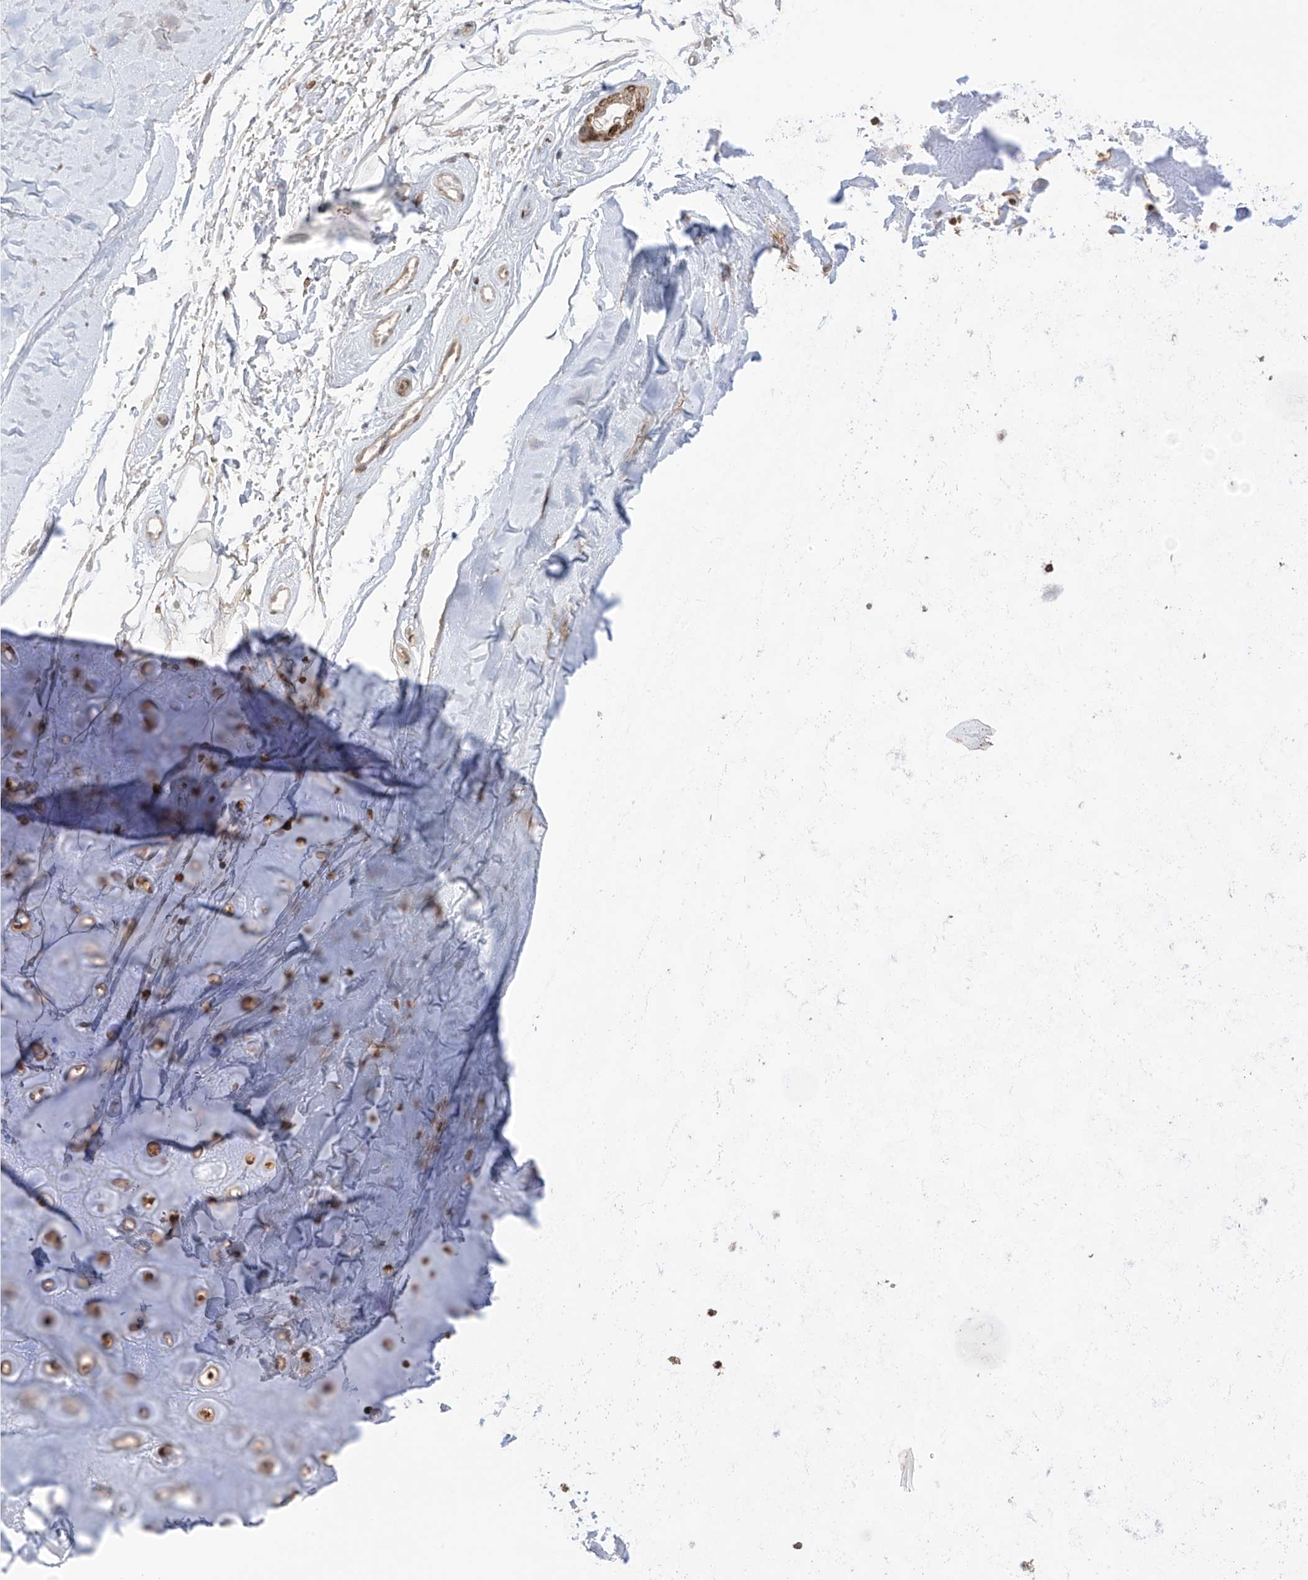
{"staining": {"intensity": "negative", "quantity": "none", "location": "none"}, "tissue": "adipose tissue", "cell_type": "Adipocytes", "image_type": "normal", "snomed": [{"axis": "morphology", "description": "Normal tissue, NOS"}, {"axis": "morphology", "description": "Basal cell carcinoma"}, {"axis": "topography", "description": "Skin"}], "caption": "IHC of unremarkable adipose tissue shows no expression in adipocytes.", "gene": "LRRC74A", "patient": {"sex": "female", "age": 89}}